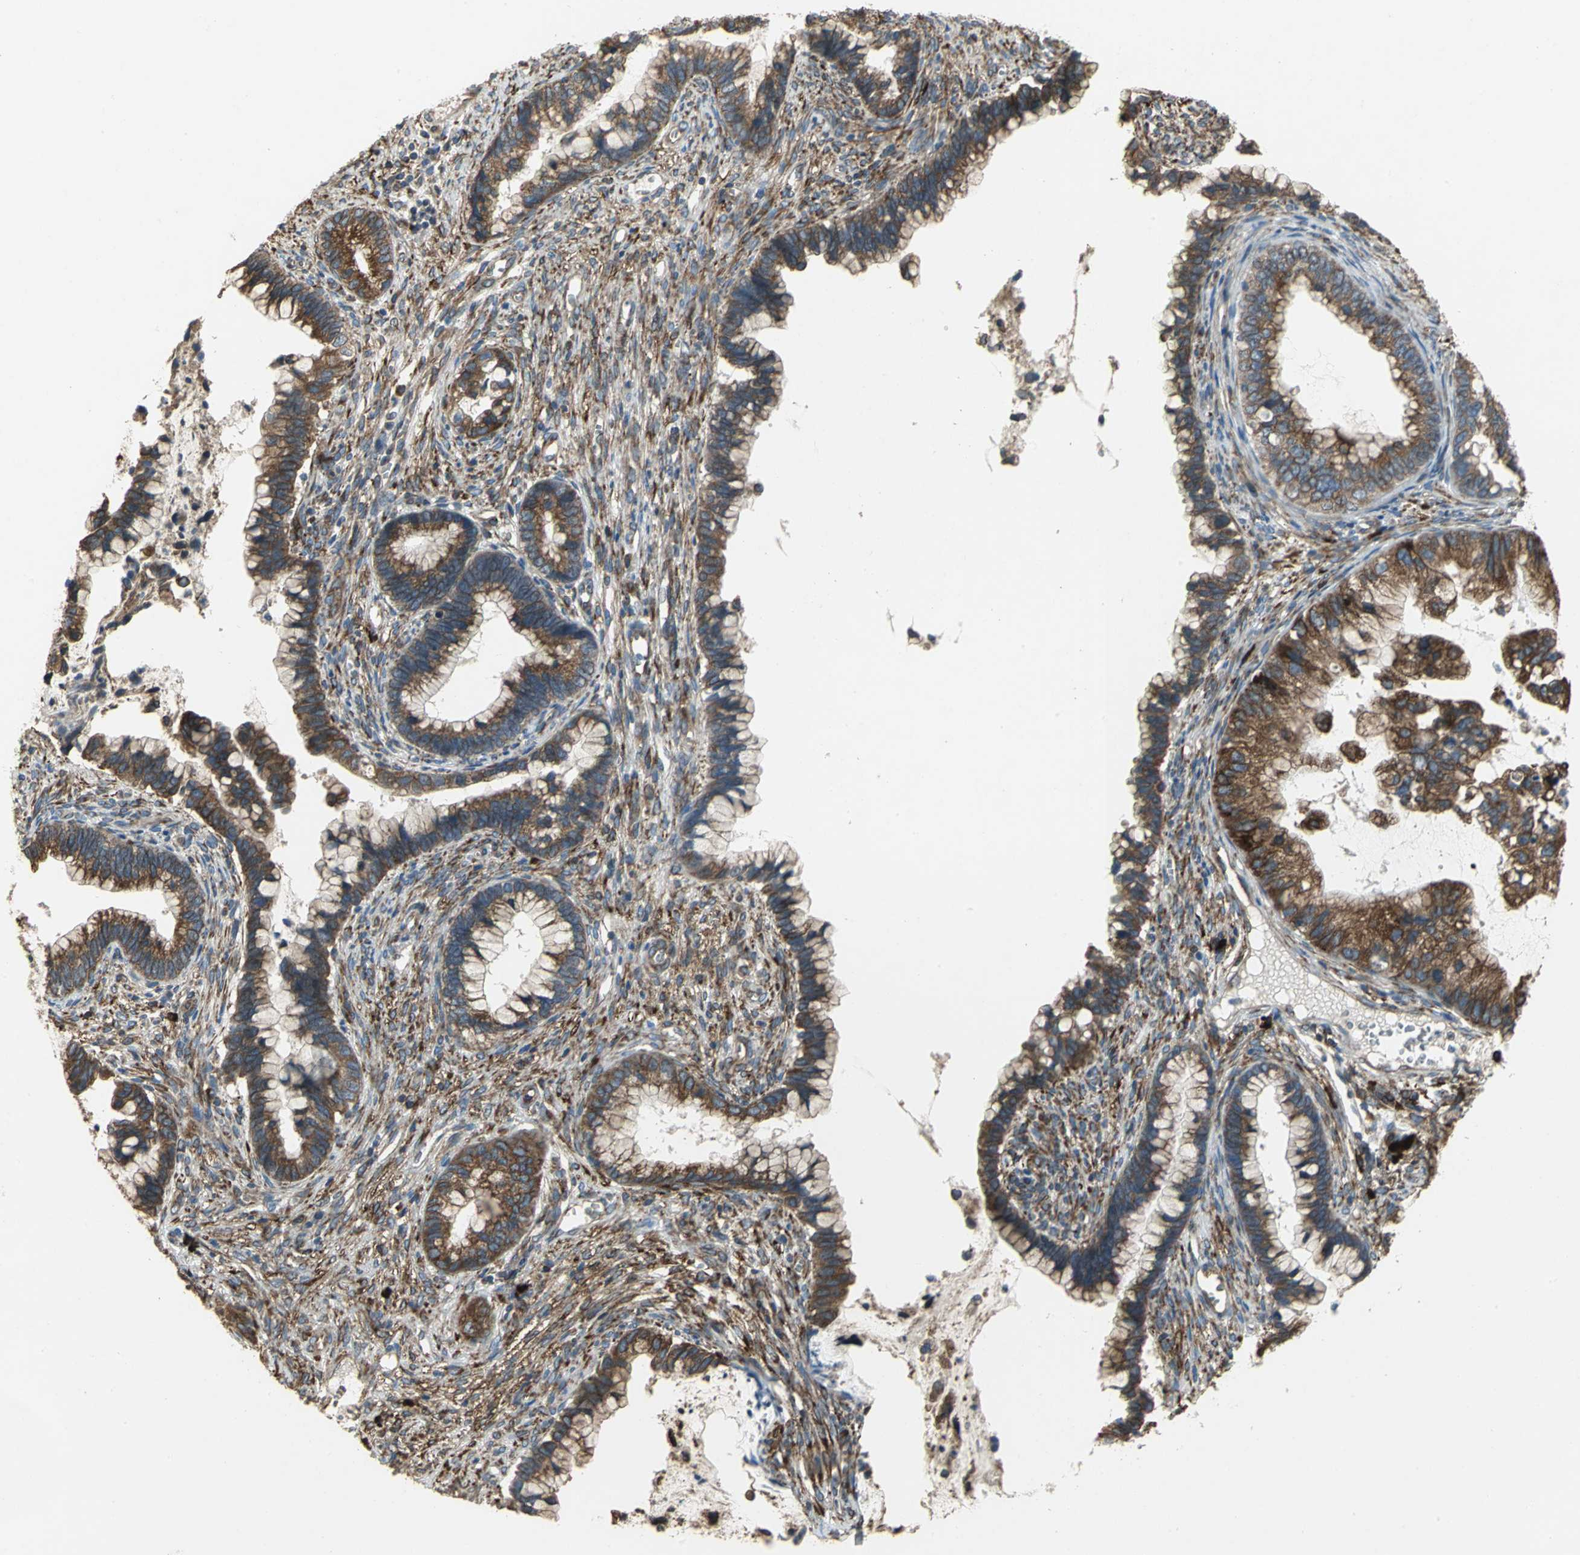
{"staining": {"intensity": "moderate", "quantity": "25%-75%", "location": "cytoplasmic/membranous,nuclear"}, "tissue": "cervical cancer", "cell_type": "Tumor cells", "image_type": "cancer", "snomed": [{"axis": "morphology", "description": "Adenocarcinoma, NOS"}, {"axis": "topography", "description": "Cervix"}], "caption": "Brown immunohistochemical staining in cervical adenocarcinoma exhibits moderate cytoplasmic/membranous and nuclear staining in approximately 25%-75% of tumor cells.", "gene": "SYVN1", "patient": {"sex": "female", "age": 44}}